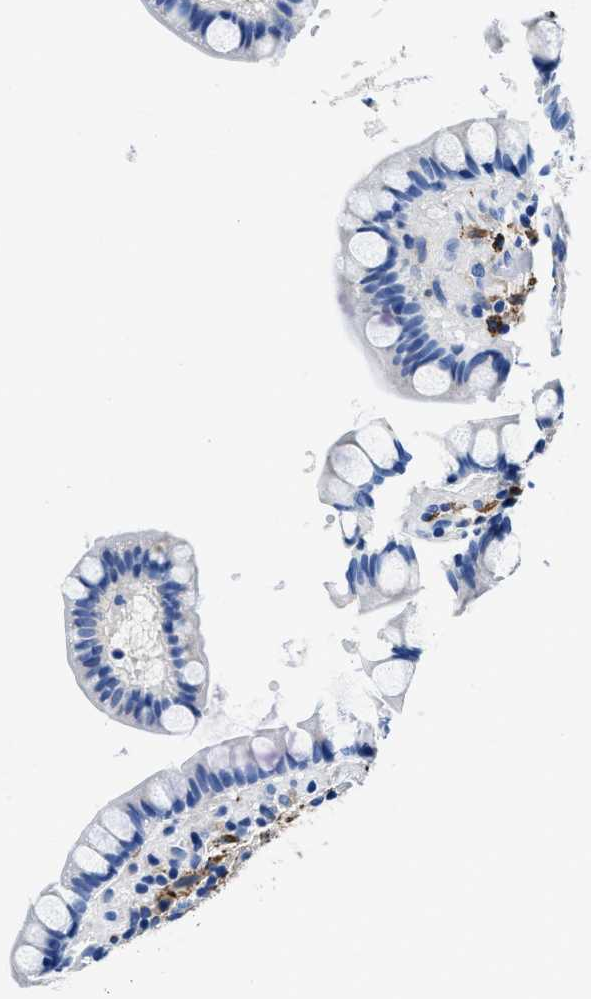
{"staining": {"intensity": "negative", "quantity": "none", "location": "none"}, "tissue": "small intestine", "cell_type": "Glandular cells", "image_type": "normal", "snomed": [{"axis": "morphology", "description": "Normal tissue, NOS"}, {"axis": "topography", "description": "Small intestine"}], "caption": "DAB immunohistochemical staining of normal human small intestine reveals no significant expression in glandular cells. Brightfield microscopy of immunohistochemistry (IHC) stained with DAB (brown) and hematoxylin (blue), captured at high magnification.", "gene": "TEX261", "patient": {"sex": "female", "age": 84}}